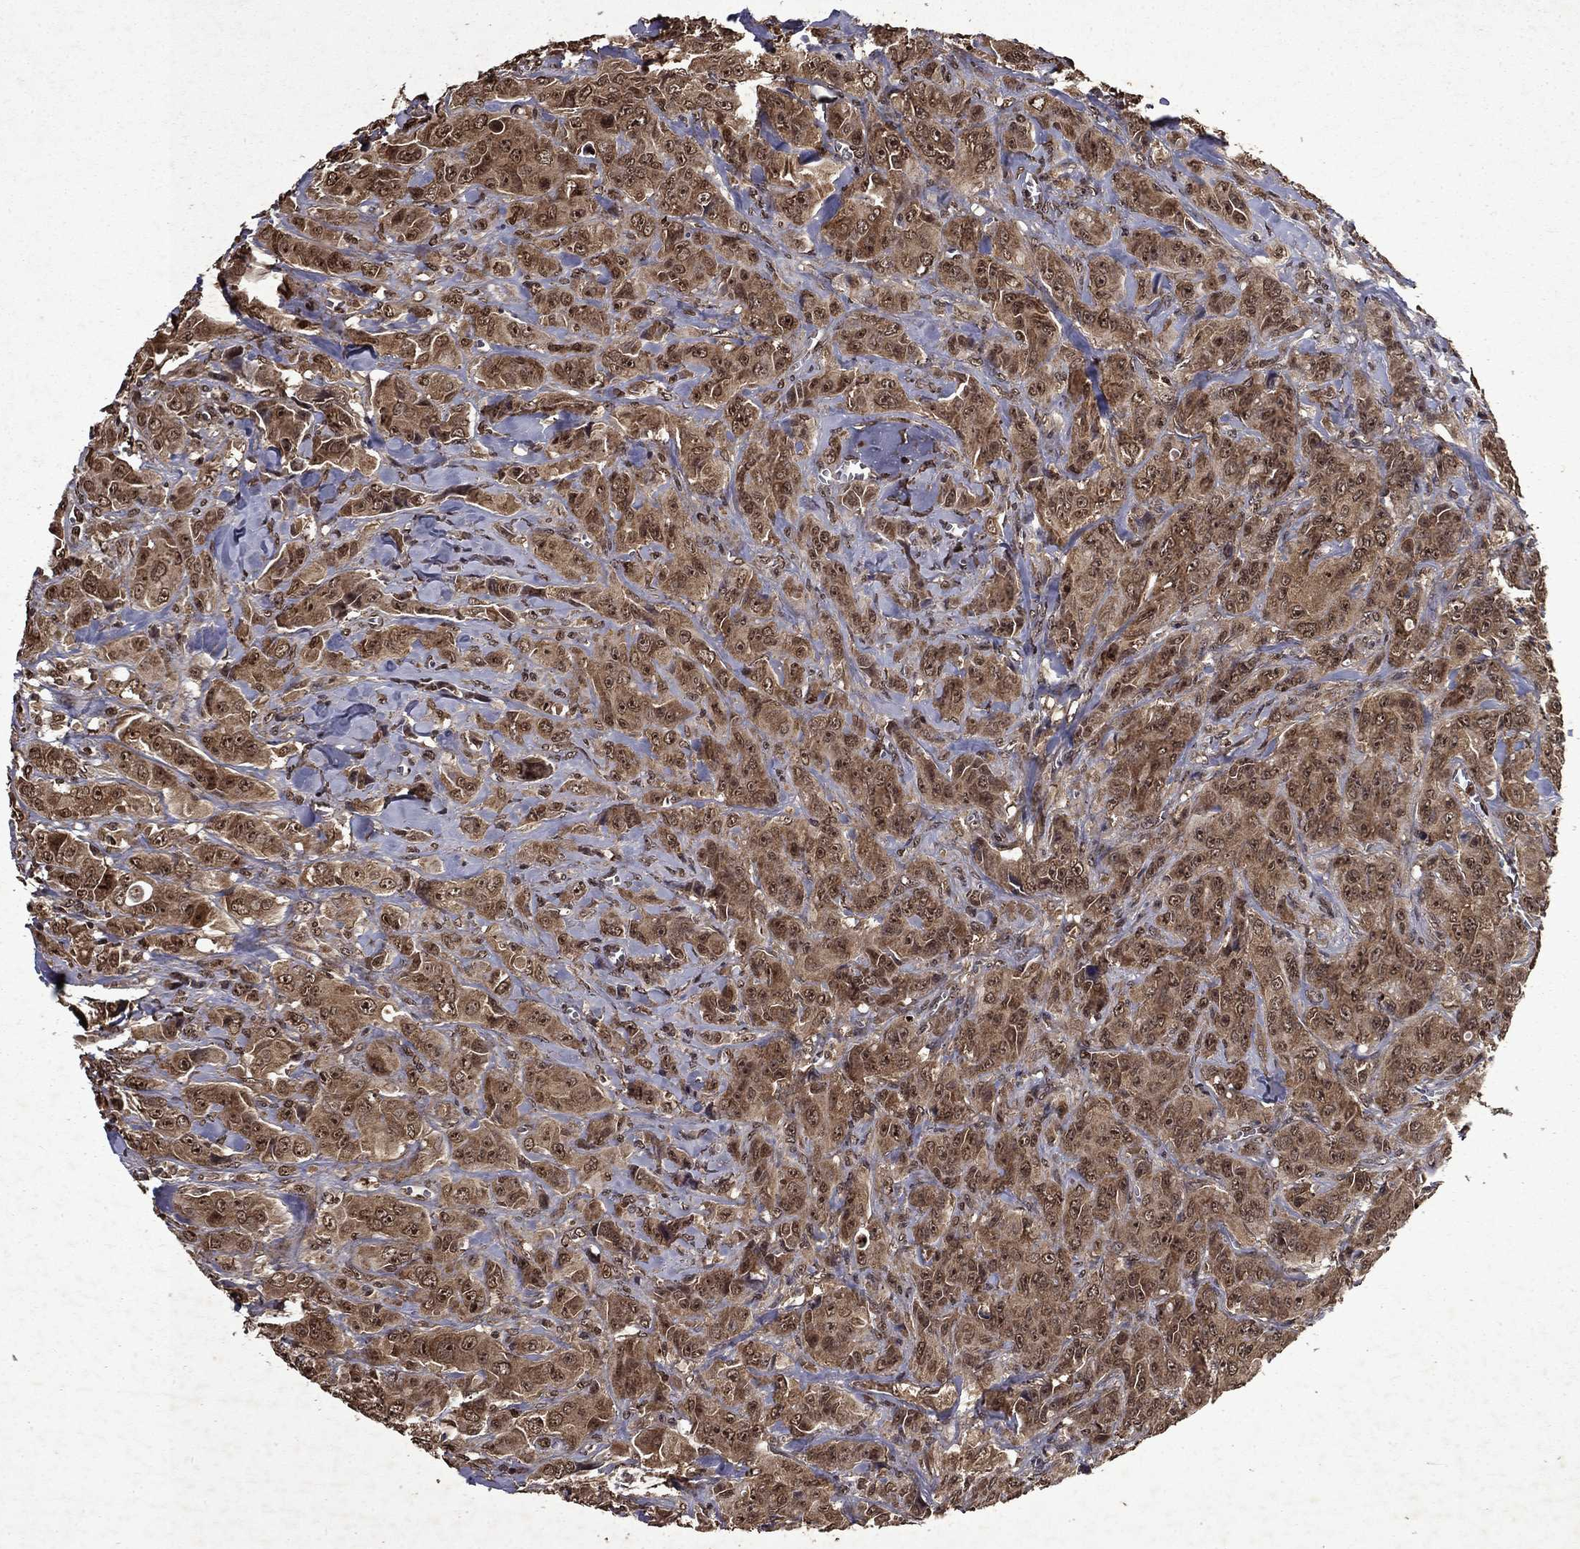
{"staining": {"intensity": "moderate", "quantity": ">75%", "location": "cytoplasmic/membranous,nuclear"}, "tissue": "breast cancer", "cell_type": "Tumor cells", "image_type": "cancer", "snomed": [{"axis": "morphology", "description": "Duct carcinoma"}, {"axis": "topography", "description": "Breast"}], "caption": "Infiltrating ductal carcinoma (breast) stained with a protein marker exhibits moderate staining in tumor cells.", "gene": "PIN4", "patient": {"sex": "female", "age": 43}}